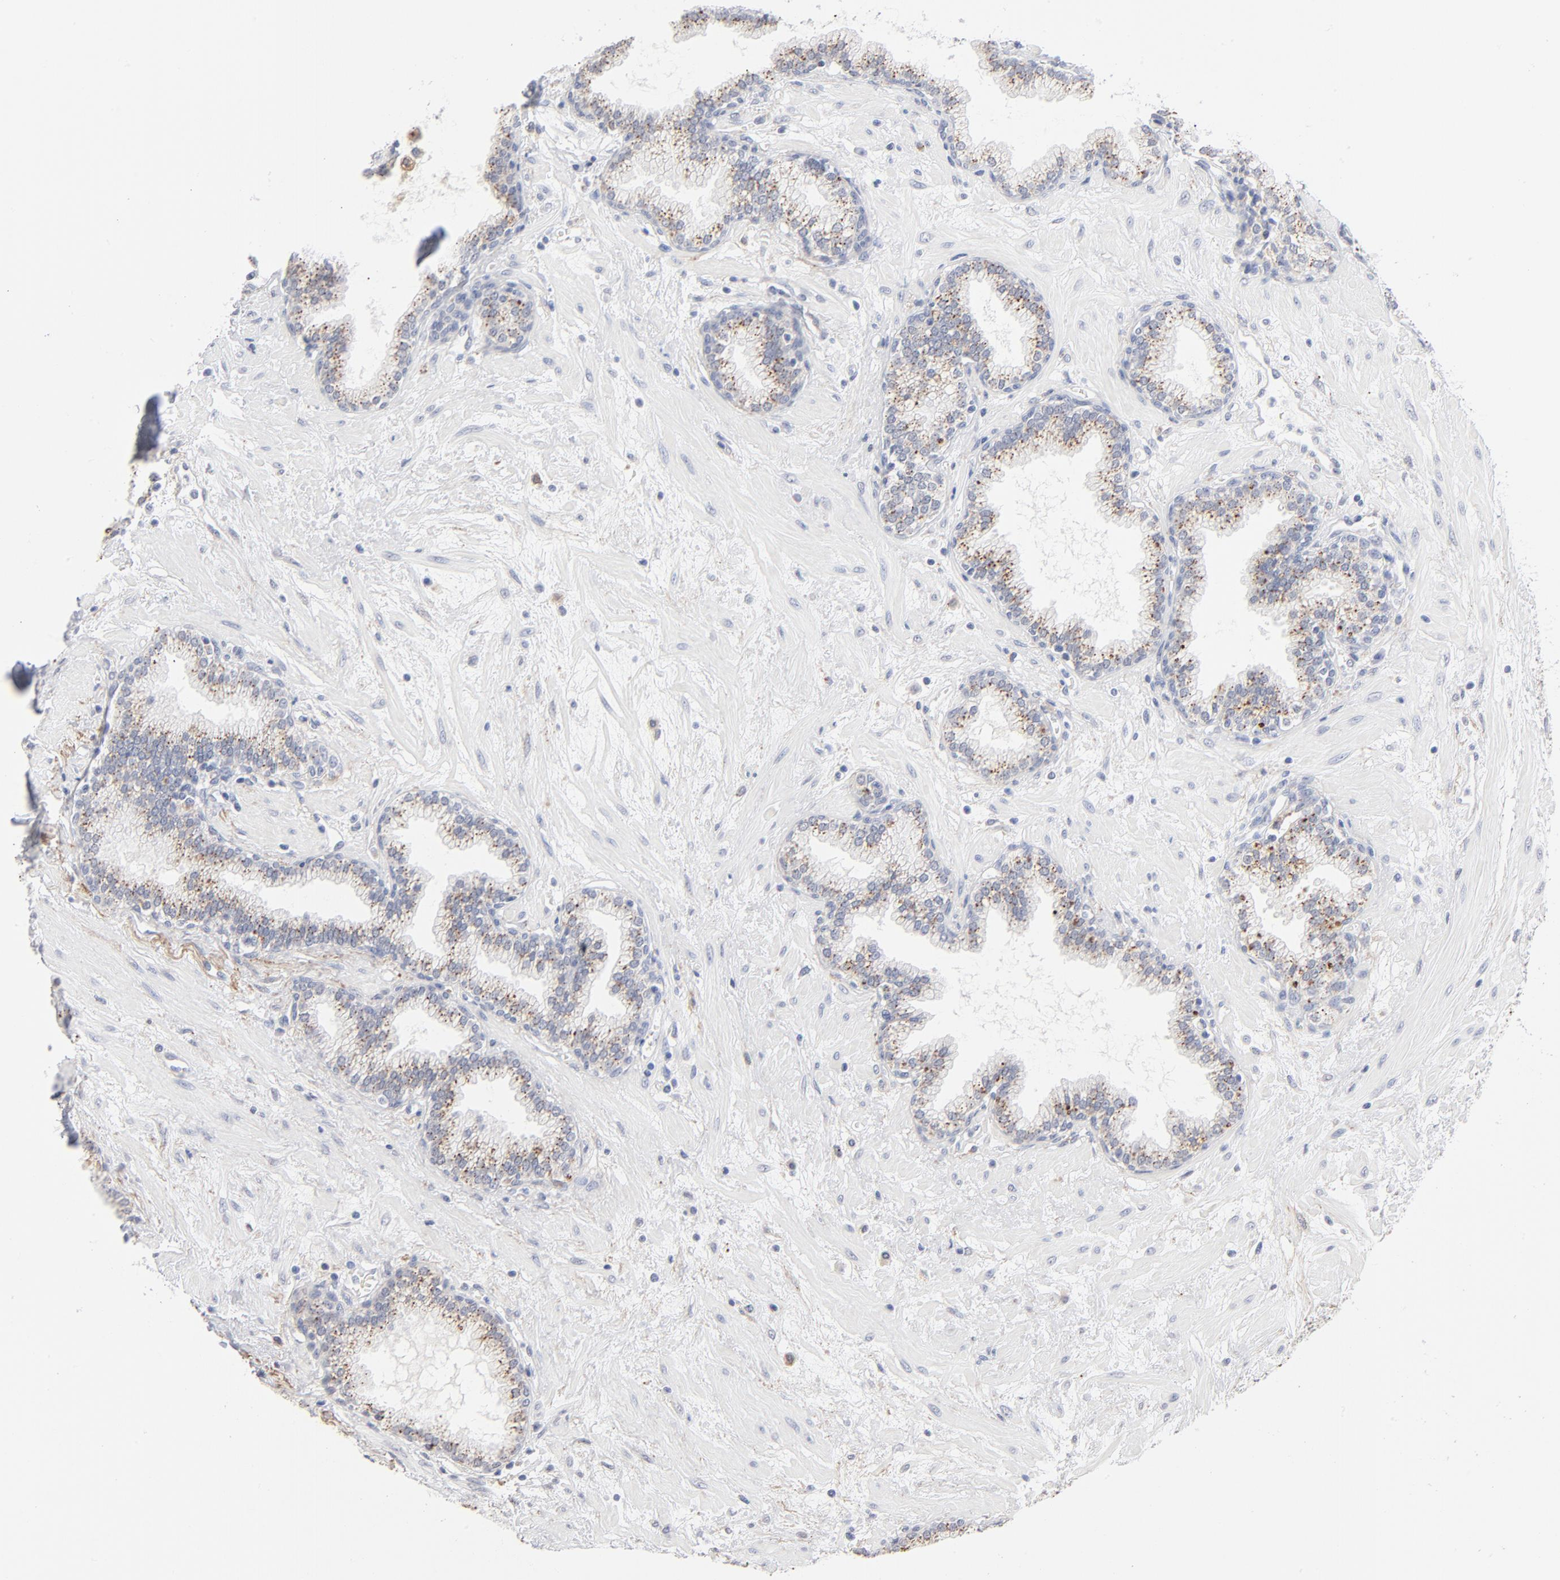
{"staining": {"intensity": "strong", "quantity": ">75%", "location": "cytoplasmic/membranous"}, "tissue": "prostate", "cell_type": "Glandular cells", "image_type": "normal", "snomed": [{"axis": "morphology", "description": "Normal tissue, NOS"}, {"axis": "topography", "description": "Prostate"}], "caption": "A brown stain shows strong cytoplasmic/membranous positivity of a protein in glandular cells of benign prostate.", "gene": "LTBP2", "patient": {"sex": "male", "age": 64}}